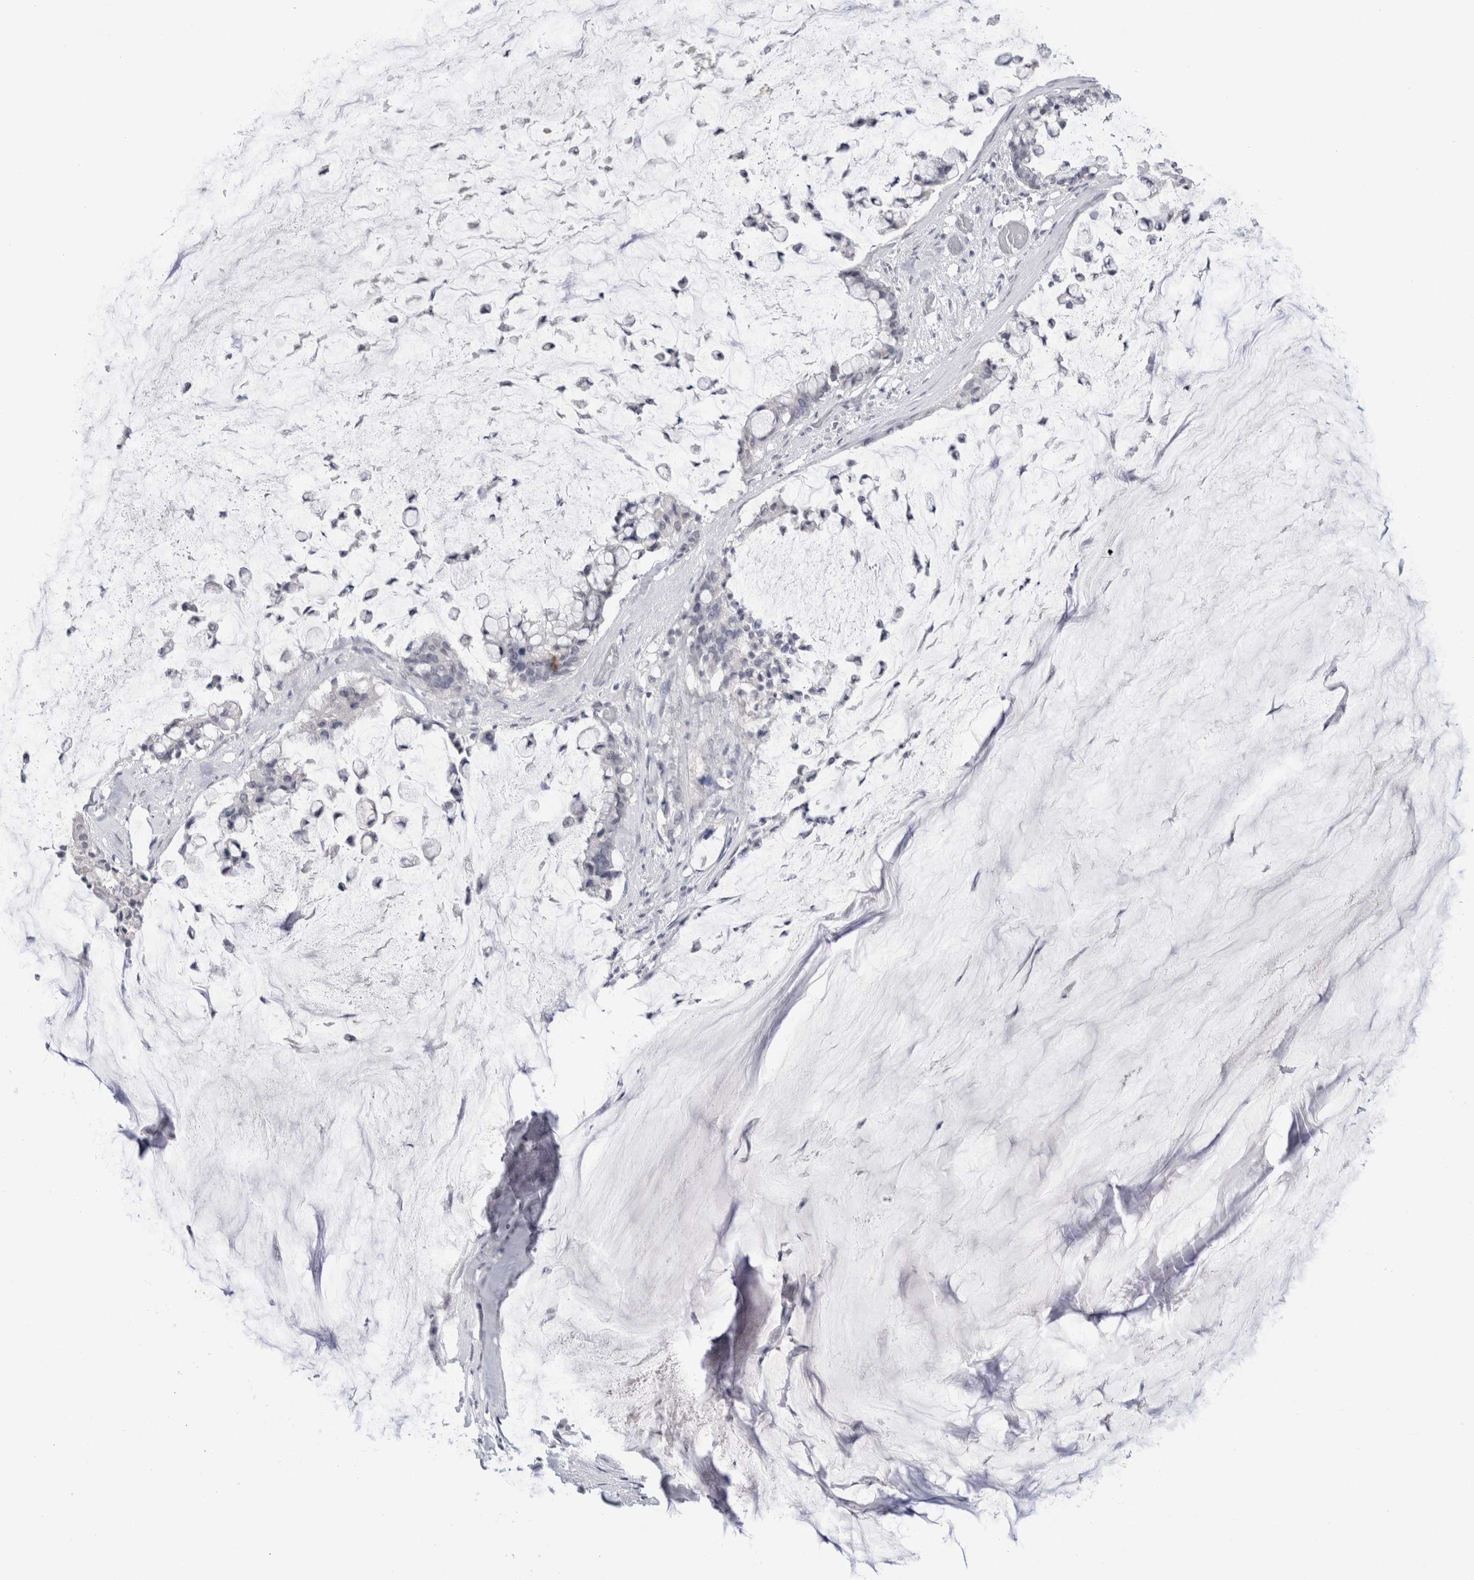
{"staining": {"intensity": "negative", "quantity": "none", "location": "none"}, "tissue": "pancreatic cancer", "cell_type": "Tumor cells", "image_type": "cancer", "snomed": [{"axis": "morphology", "description": "Adenocarcinoma, NOS"}, {"axis": "topography", "description": "Pancreas"}], "caption": "Immunohistochemistry image of human pancreatic cancer (adenocarcinoma) stained for a protein (brown), which exhibits no expression in tumor cells. (IHC, brightfield microscopy, high magnification).", "gene": "CADM3", "patient": {"sex": "male", "age": 41}}